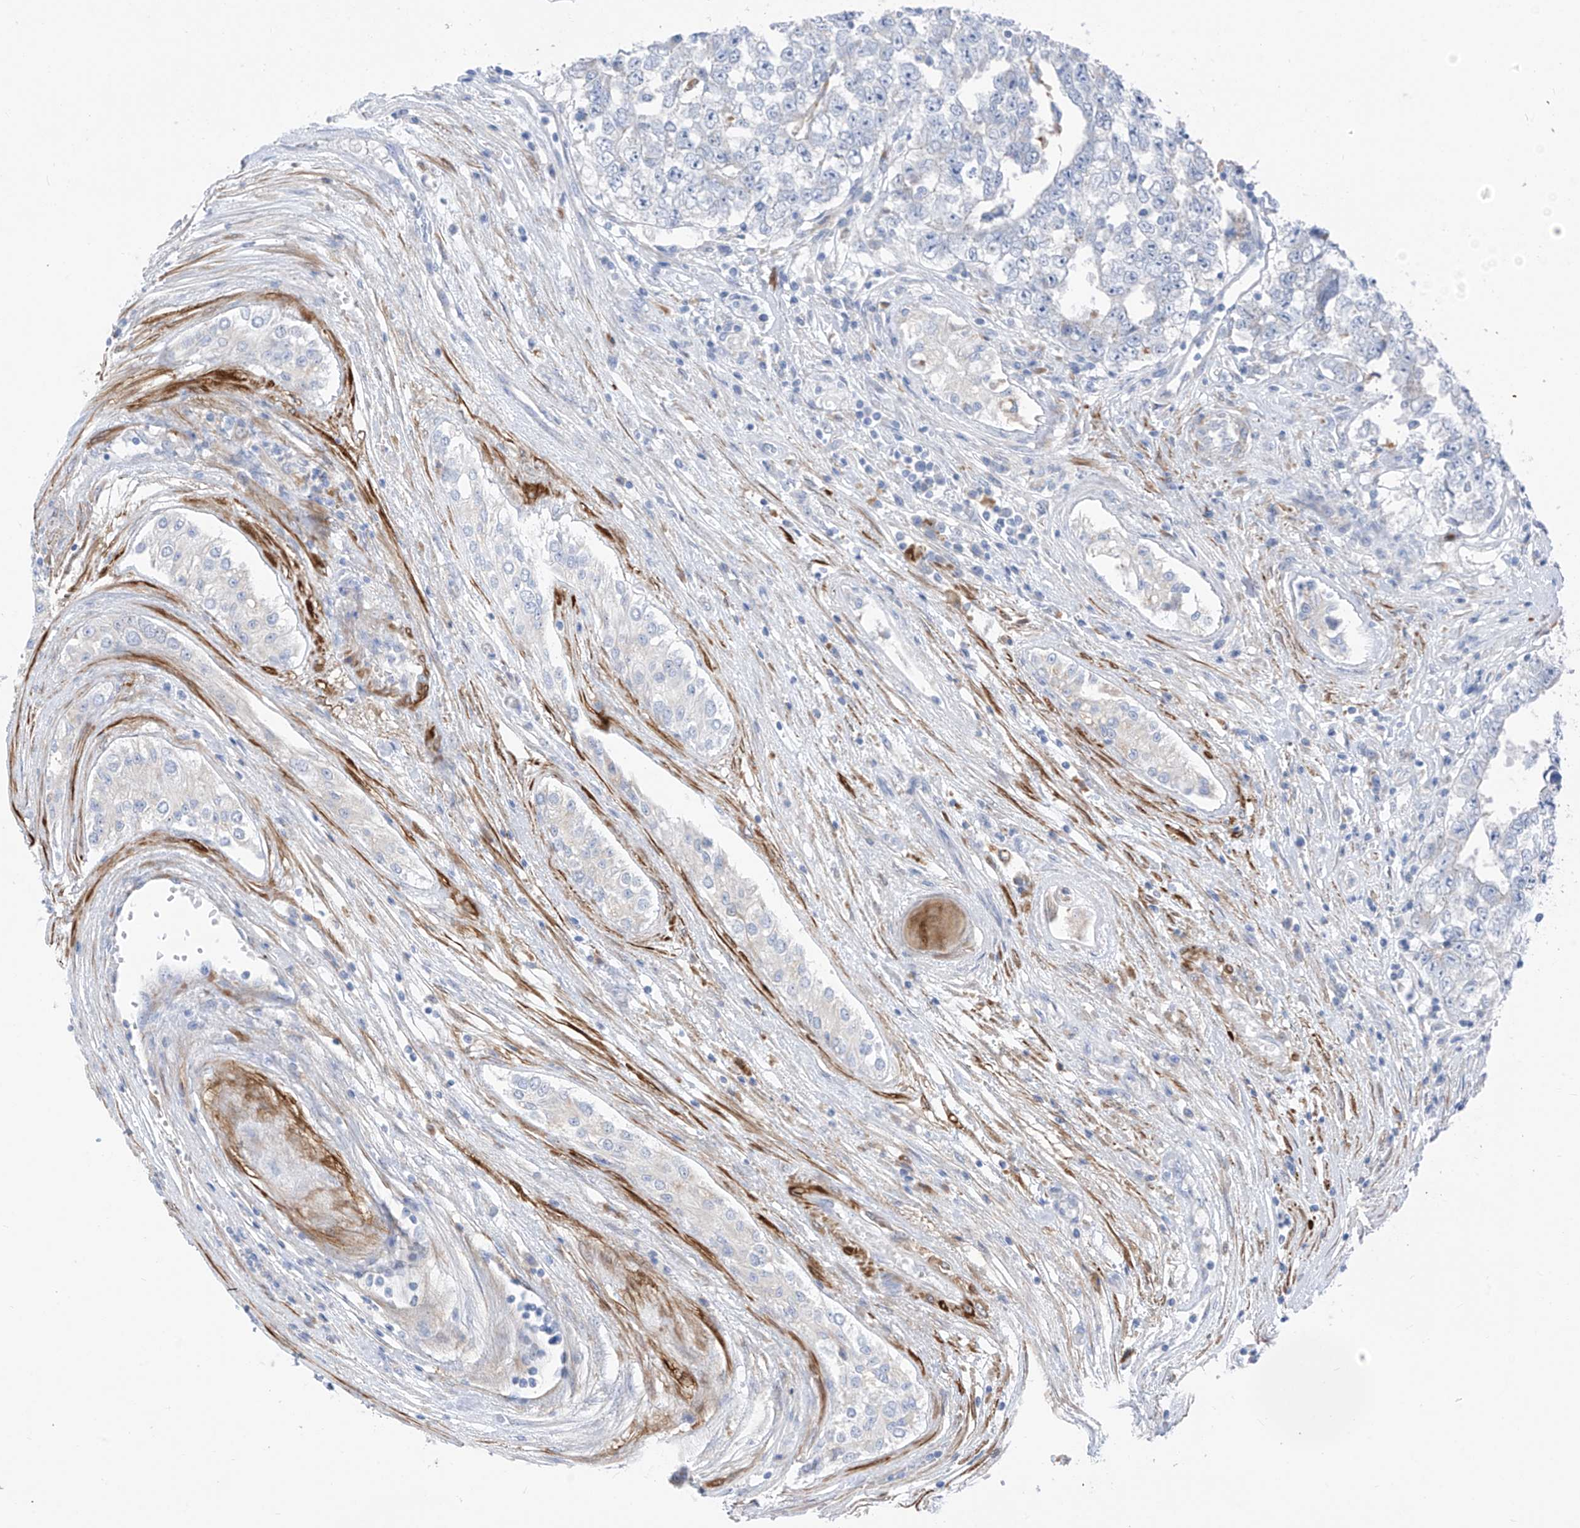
{"staining": {"intensity": "negative", "quantity": "none", "location": "none"}, "tissue": "testis cancer", "cell_type": "Tumor cells", "image_type": "cancer", "snomed": [{"axis": "morphology", "description": "Carcinoma, Embryonal, NOS"}, {"axis": "topography", "description": "Testis"}], "caption": "Human testis embryonal carcinoma stained for a protein using immunohistochemistry exhibits no positivity in tumor cells.", "gene": "GLMP", "patient": {"sex": "male", "age": 25}}